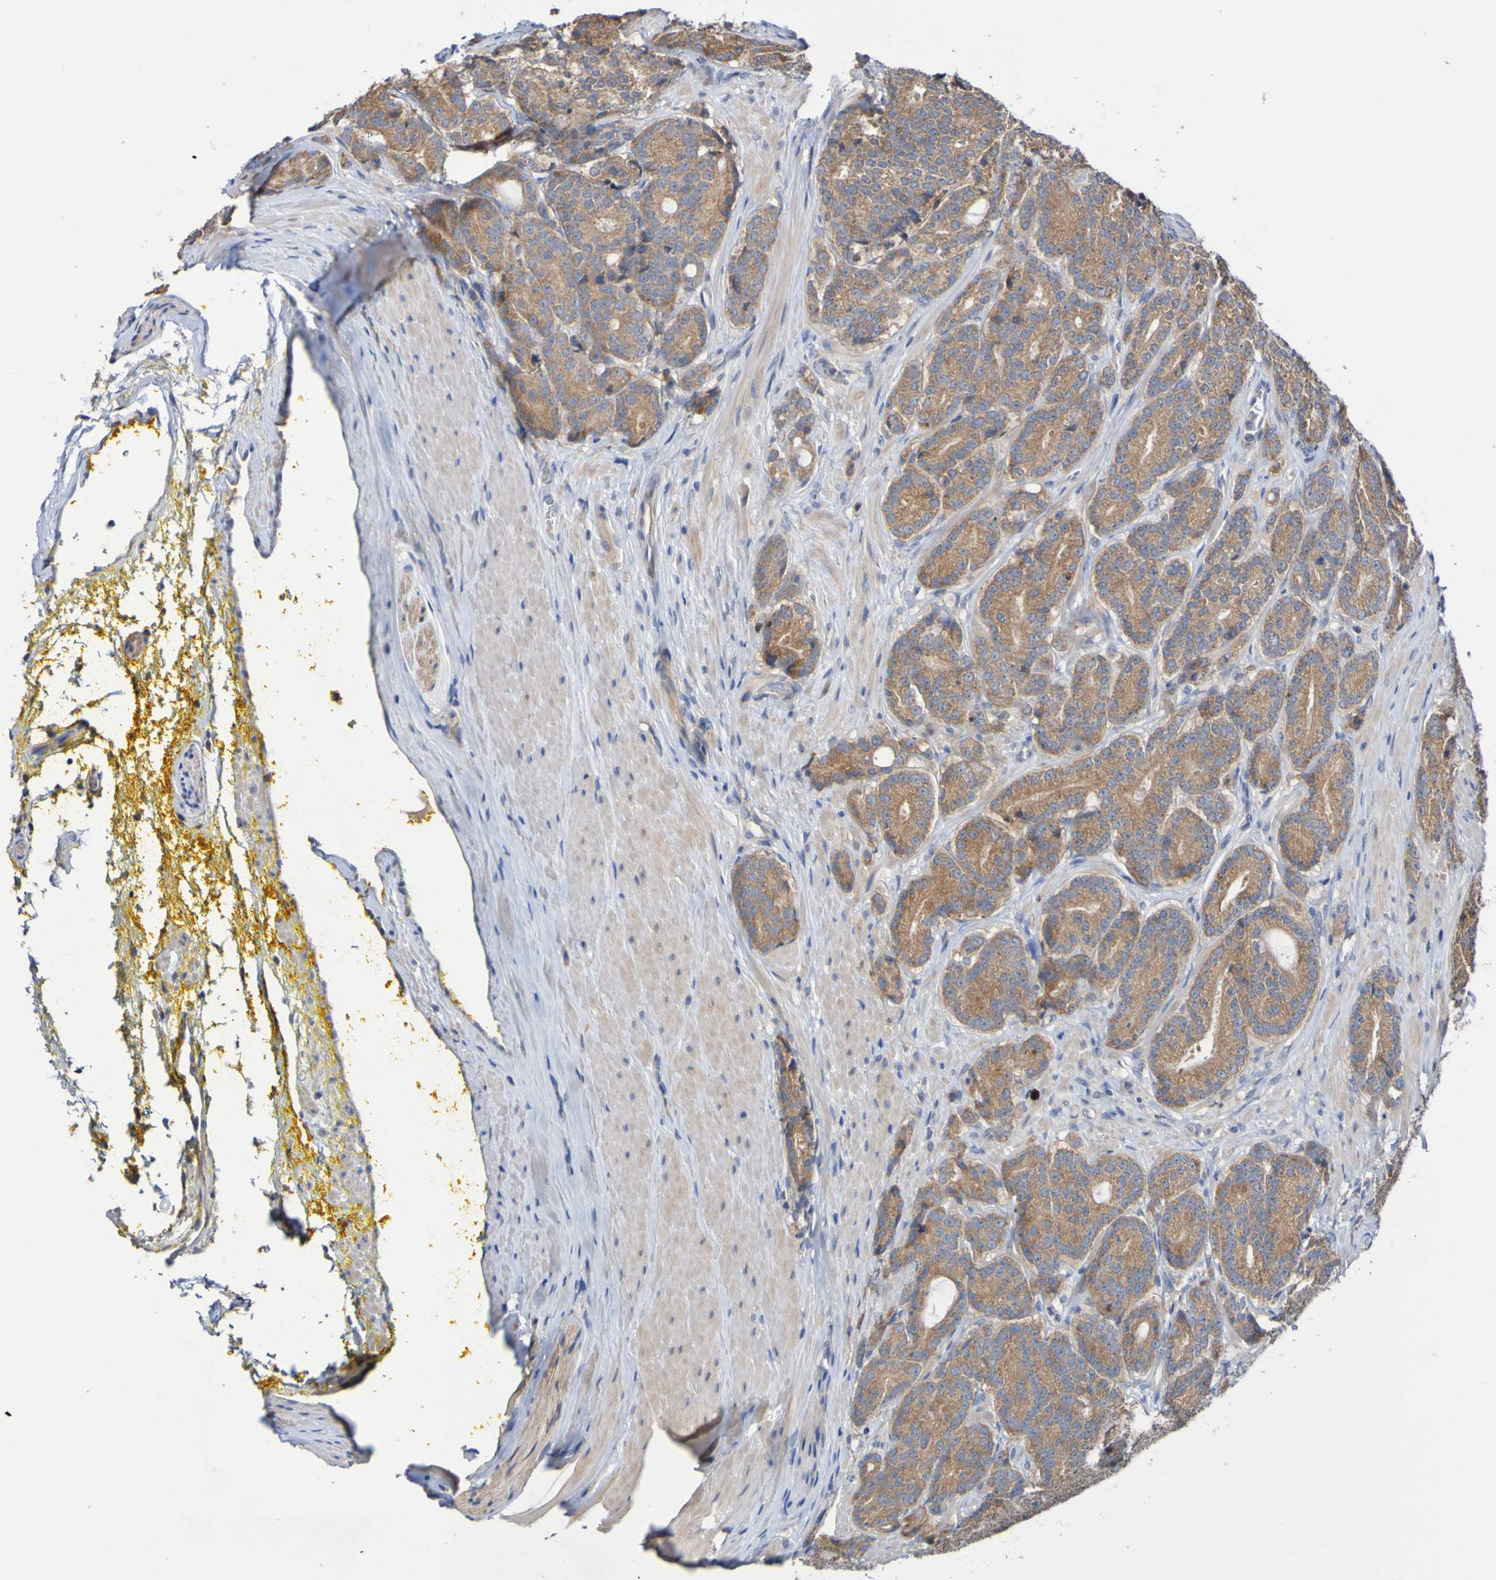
{"staining": {"intensity": "moderate", "quantity": ">75%", "location": "cytoplasmic/membranous"}, "tissue": "prostate cancer", "cell_type": "Tumor cells", "image_type": "cancer", "snomed": [{"axis": "morphology", "description": "Adenocarcinoma, High grade"}, {"axis": "topography", "description": "Prostate"}], "caption": "Tumor cells reveal medium levels of moderate cytoplasmic/membranous expression in approximately >75% of cells in human prostate cancer (high-grade adenocarcinoma).", "gene": "PHYH", "patient": {"sex": "male", "age": 61}}